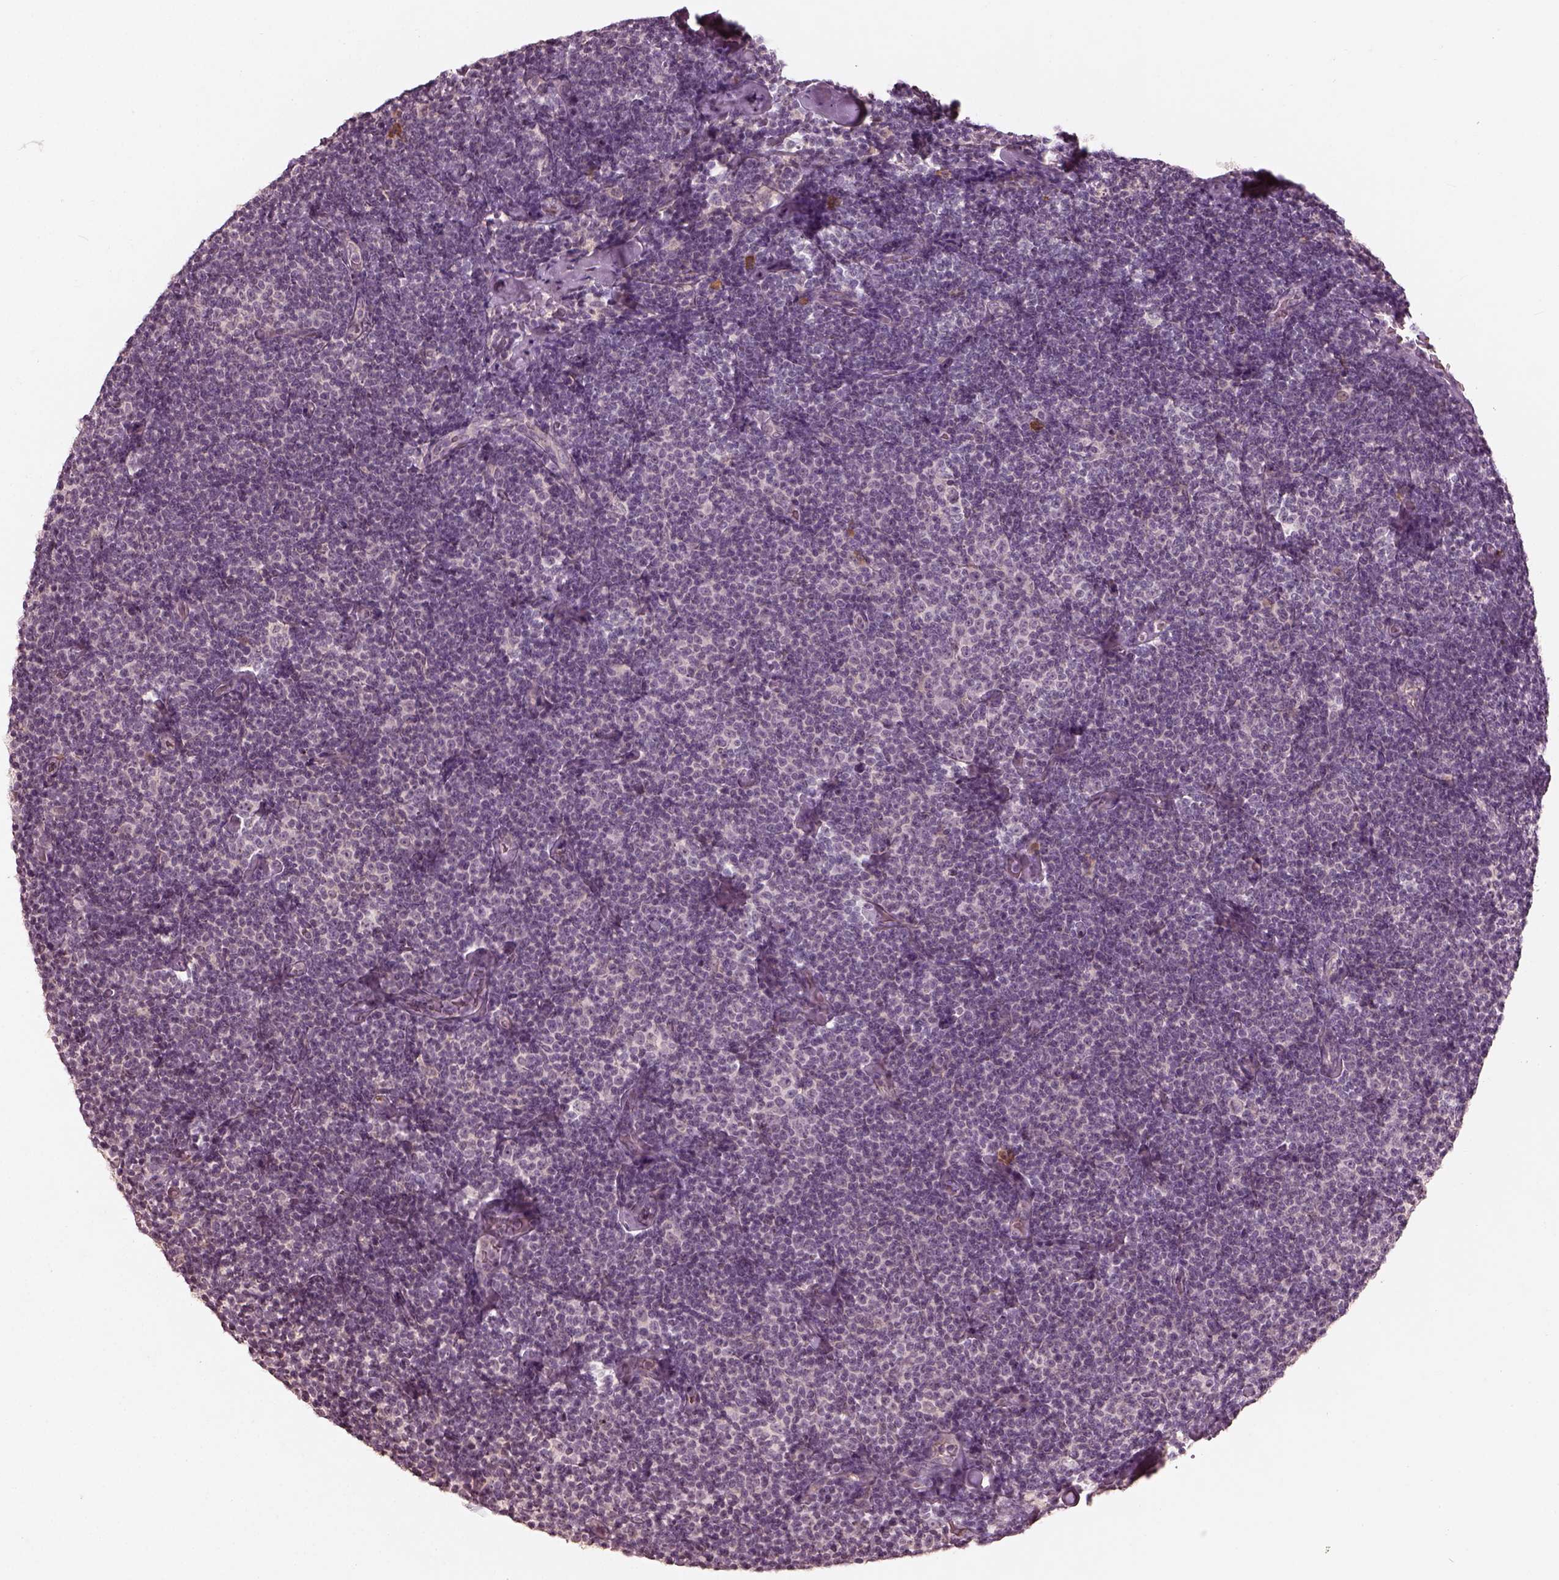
{"staining": {"intensity": "negative", "quantity": "none", "location": "none"}, "tissue": "lymphoma", "cell_type": "Tumor cells", "image_type": "cancer", "snomed": [{"axis": "morphology", "description": "Malignant lymphoma, non-Hodgkin's type, Low grade"}, {"axis": "topography", "description": "Lymph node"}], "caption": "Tumor cells are negative for protein expression in human low-grade malignant lymphoma, non-Hodgkin's type. (DAB (3,3'-diaminobenzidine) IHC visualized using brightfield microscopy, high magnification).", "gene": "CALR3", "patient": {"sex": "male", "age": 81}}